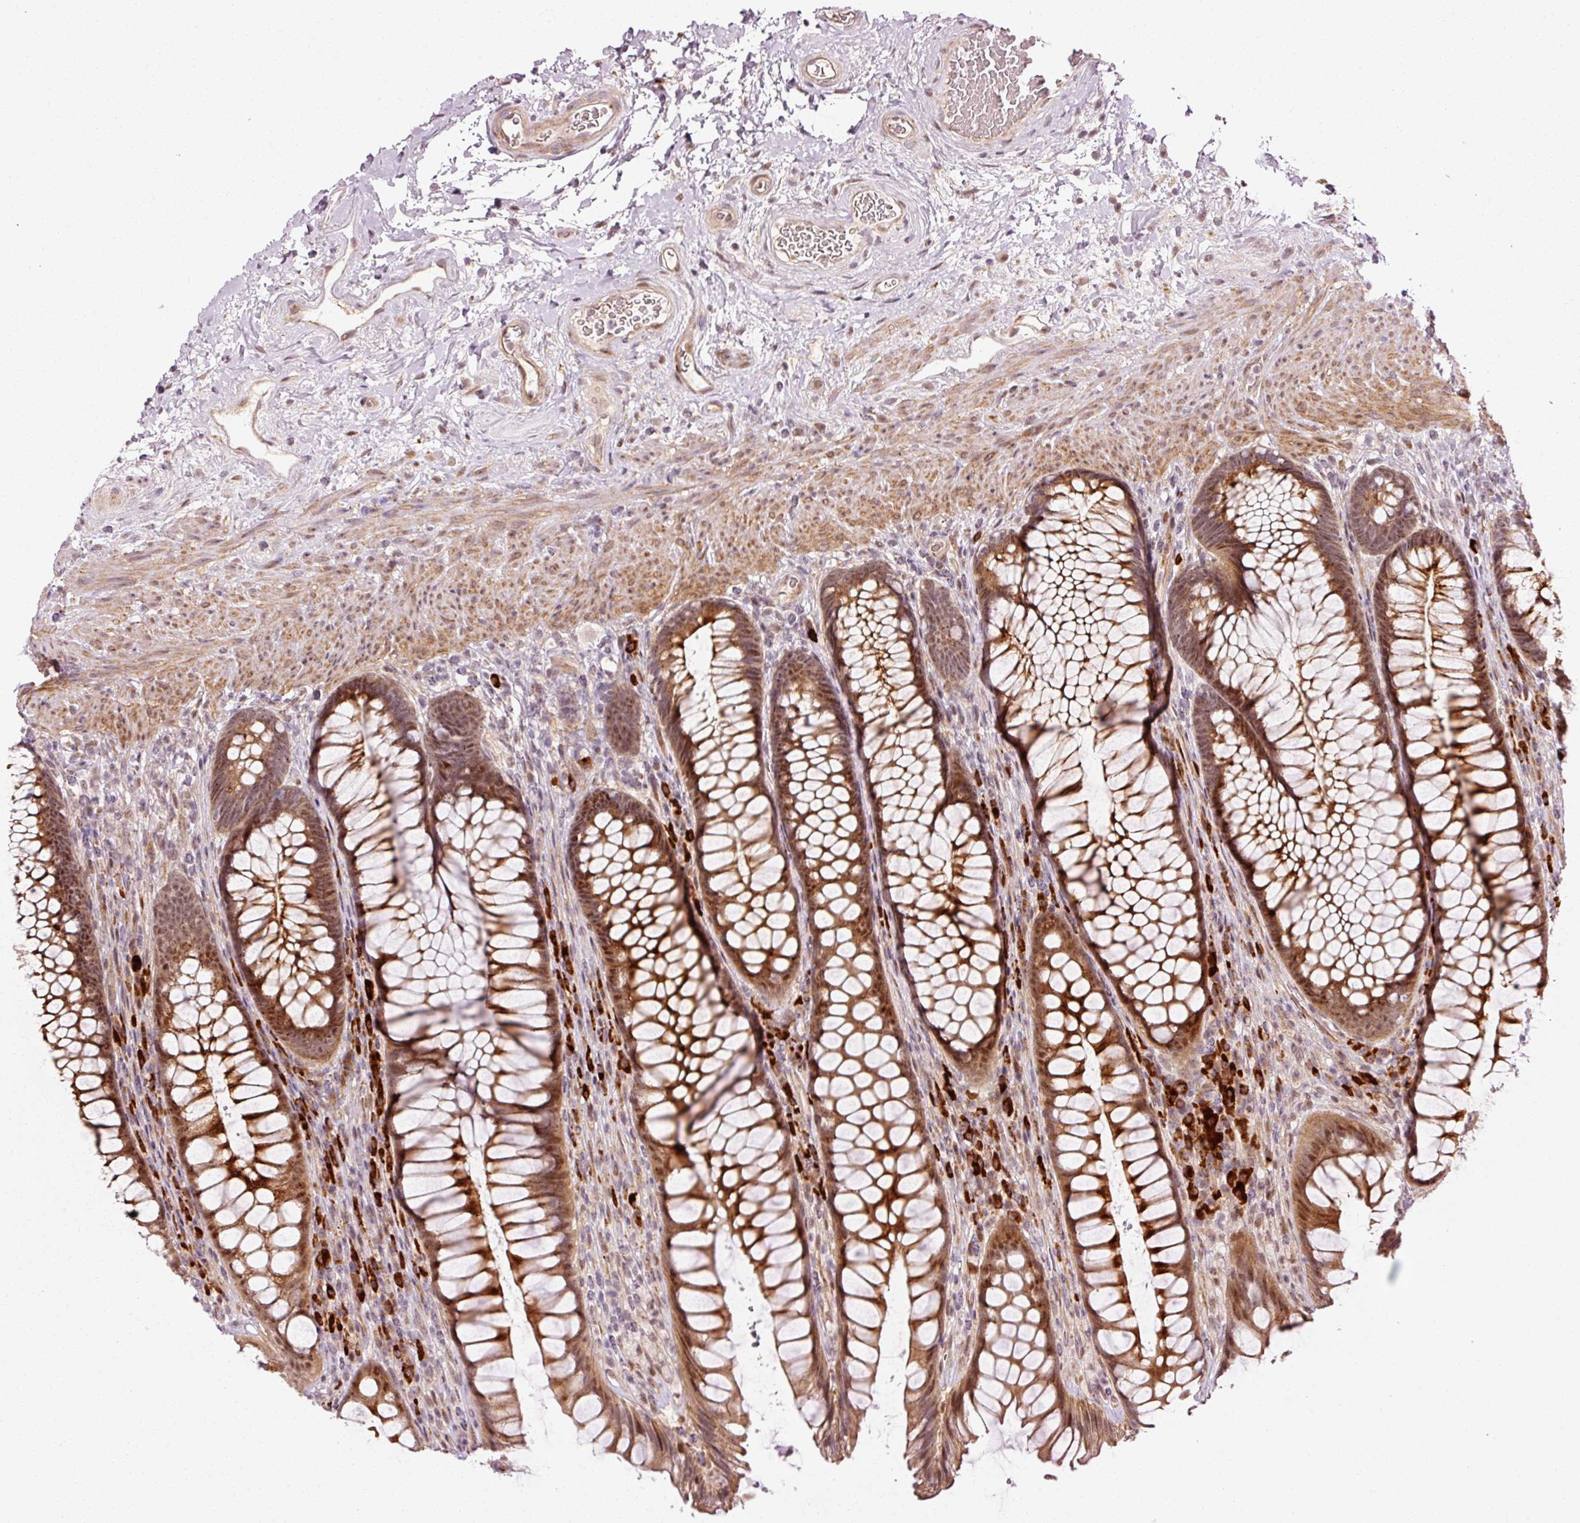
{"staining": {"intensity": "moderate", "quantity": ">75%", "location": "cytoplasmic/membranous,nuclear"}, "tissue": "rectum", "cell_type": "Glandular cells", "image_type": "normal", "snomed": [{"axis": "morphology", "description": "Normal tissue, NOS"}, {"axis": "topography", "description": "Rectum"}], "caption": "Brown immunohistochemical staining in benign rectum exhibits moderate cytoplasmic/membranous,nuclear staining in approximately >75% of glandular cells.", "gene": "ANKRD20A1", "patient": {"sex": "male", "age": 53}}